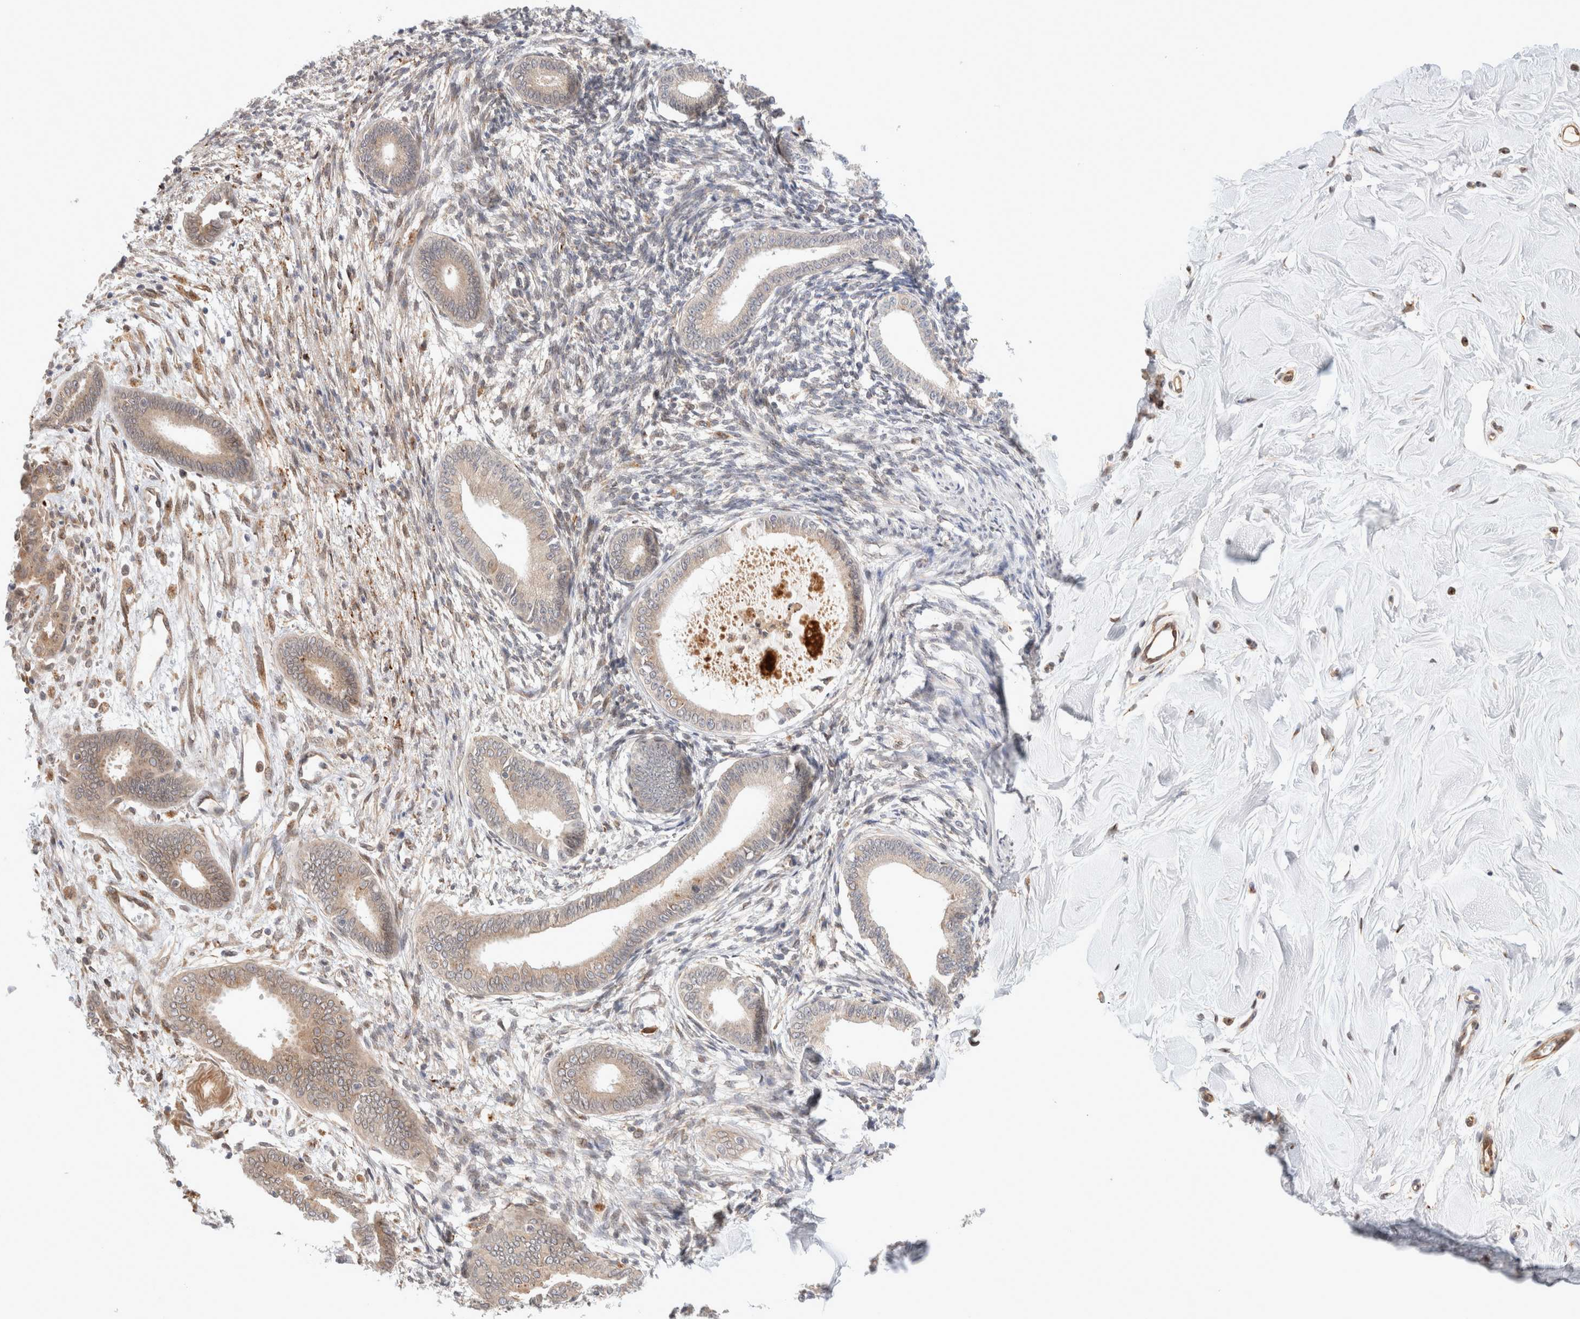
{"staining": {"intensity": "negative", "quantity": "none", "location": "none"}, "tissue": "endometrium", "cell_type": "Cells in endometrial stroma", "image_type": "normal", "snomed": [{"axis": "morphology", "description": "Normal tissue, NOS"}, {"axis": "topography", "description": "Endometrium"}], "caption": "There is no significant expression in cells in endometrial stroma of endometrium. (DAB (3,3'-diaminobenzidine) immunohistochemistry visualized using brightfield microscopy, high magnification).", "gene": "GCN1", "patient": {"sex": "female", "age": 56}}